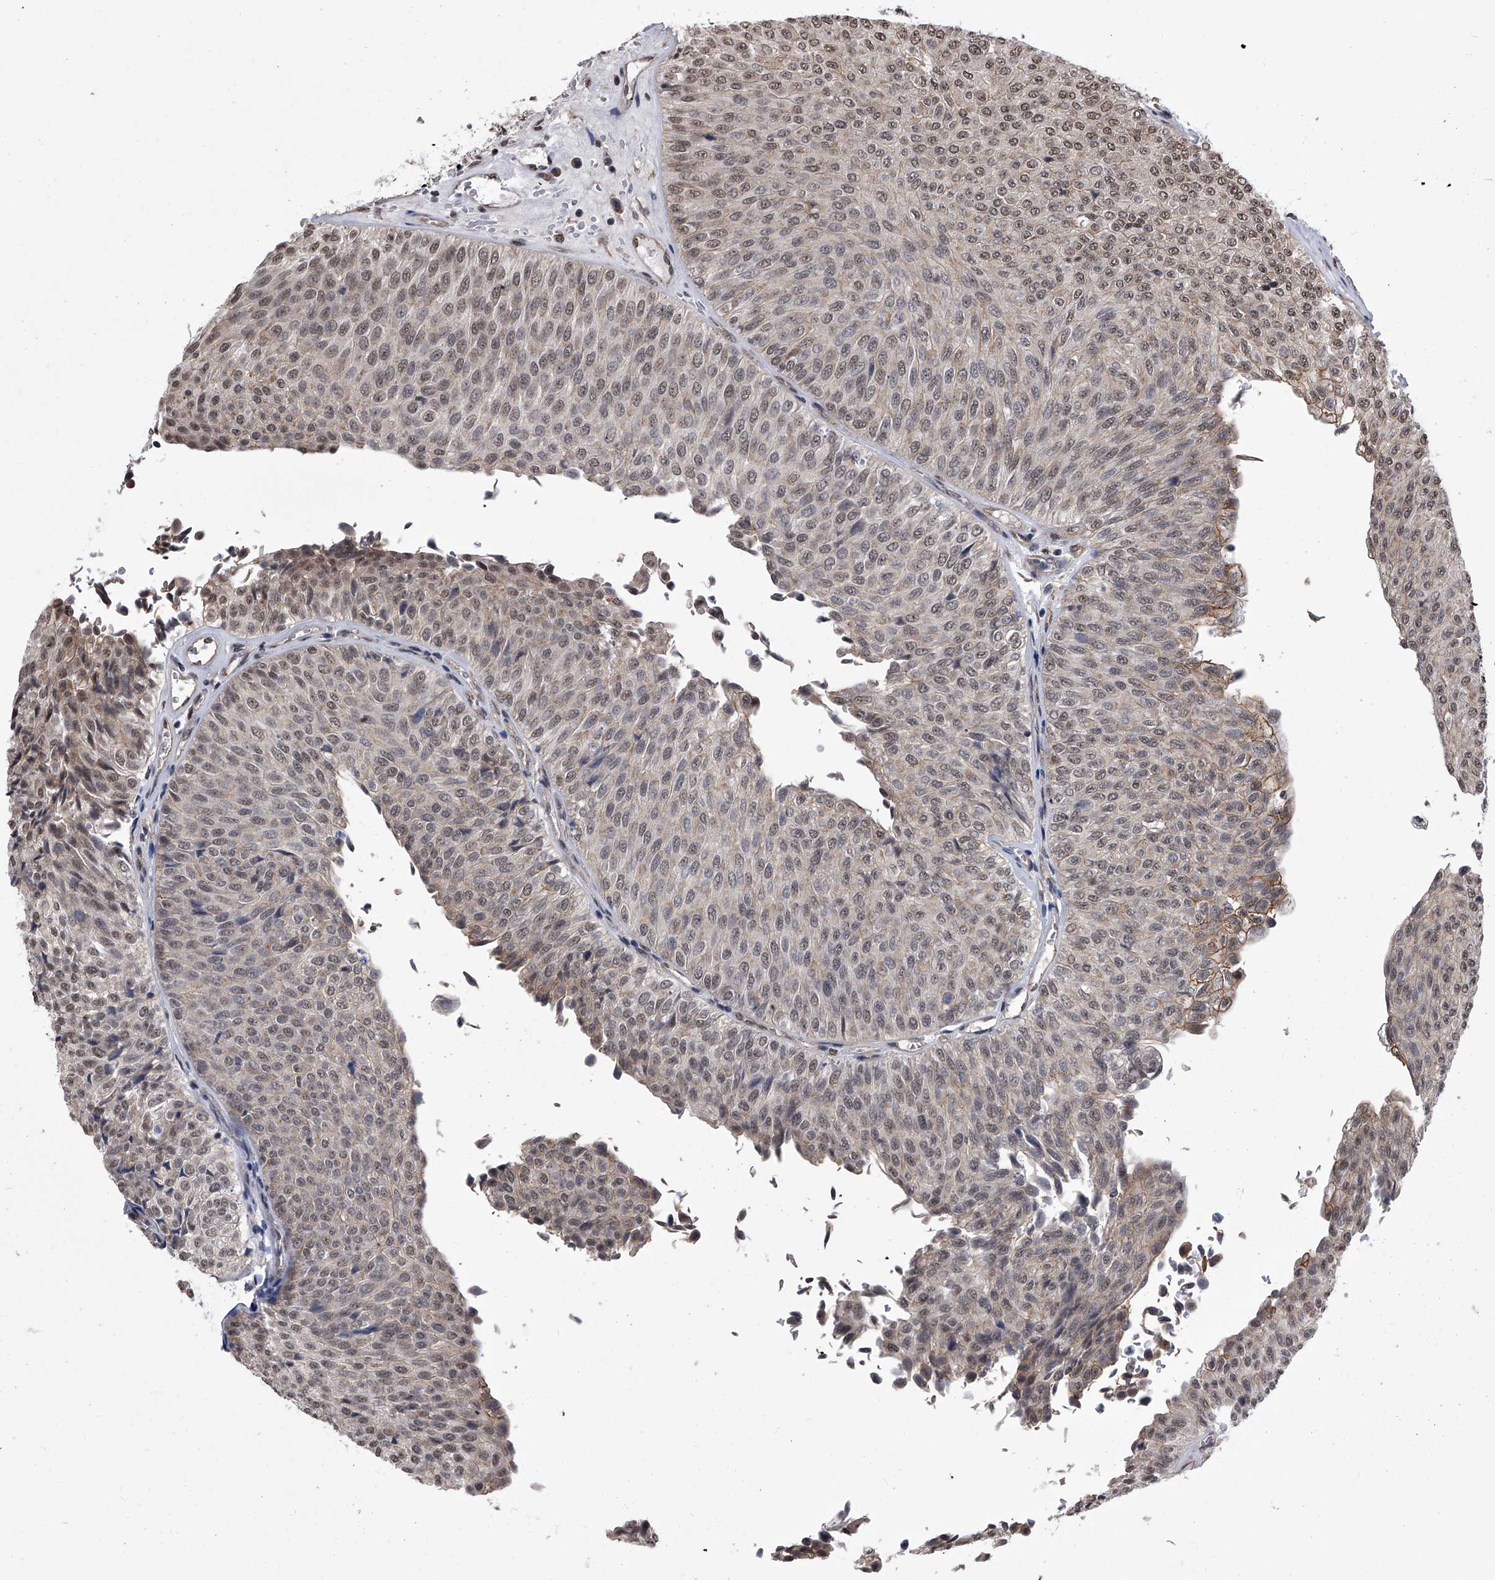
{"staining": {"intensity": "weak", "quantity": ">75%", "location": "nuclear"}, "tissue": "urothelial cancer", "cell_type": "Tumor cells", "image_type": "cancer", "snomed": [{"axis": "morphology", "description": "Urothelial carcinoma, Low grade"}, {"axis": "topography", "description": "Urinary bladder"}], "caption": "Urothelial cancer stained for a protein reveals weak nuclear positivity in tumor cells. The staining was performed using DAB (3,3'-diaminobenzidine) to visualize the protein expression in brown, while the nuclei were stained in blue with hematoxylin (Magnification: 20x).", "gene": "ZNF76", "patient": {"sex": "male", "age": 78}}